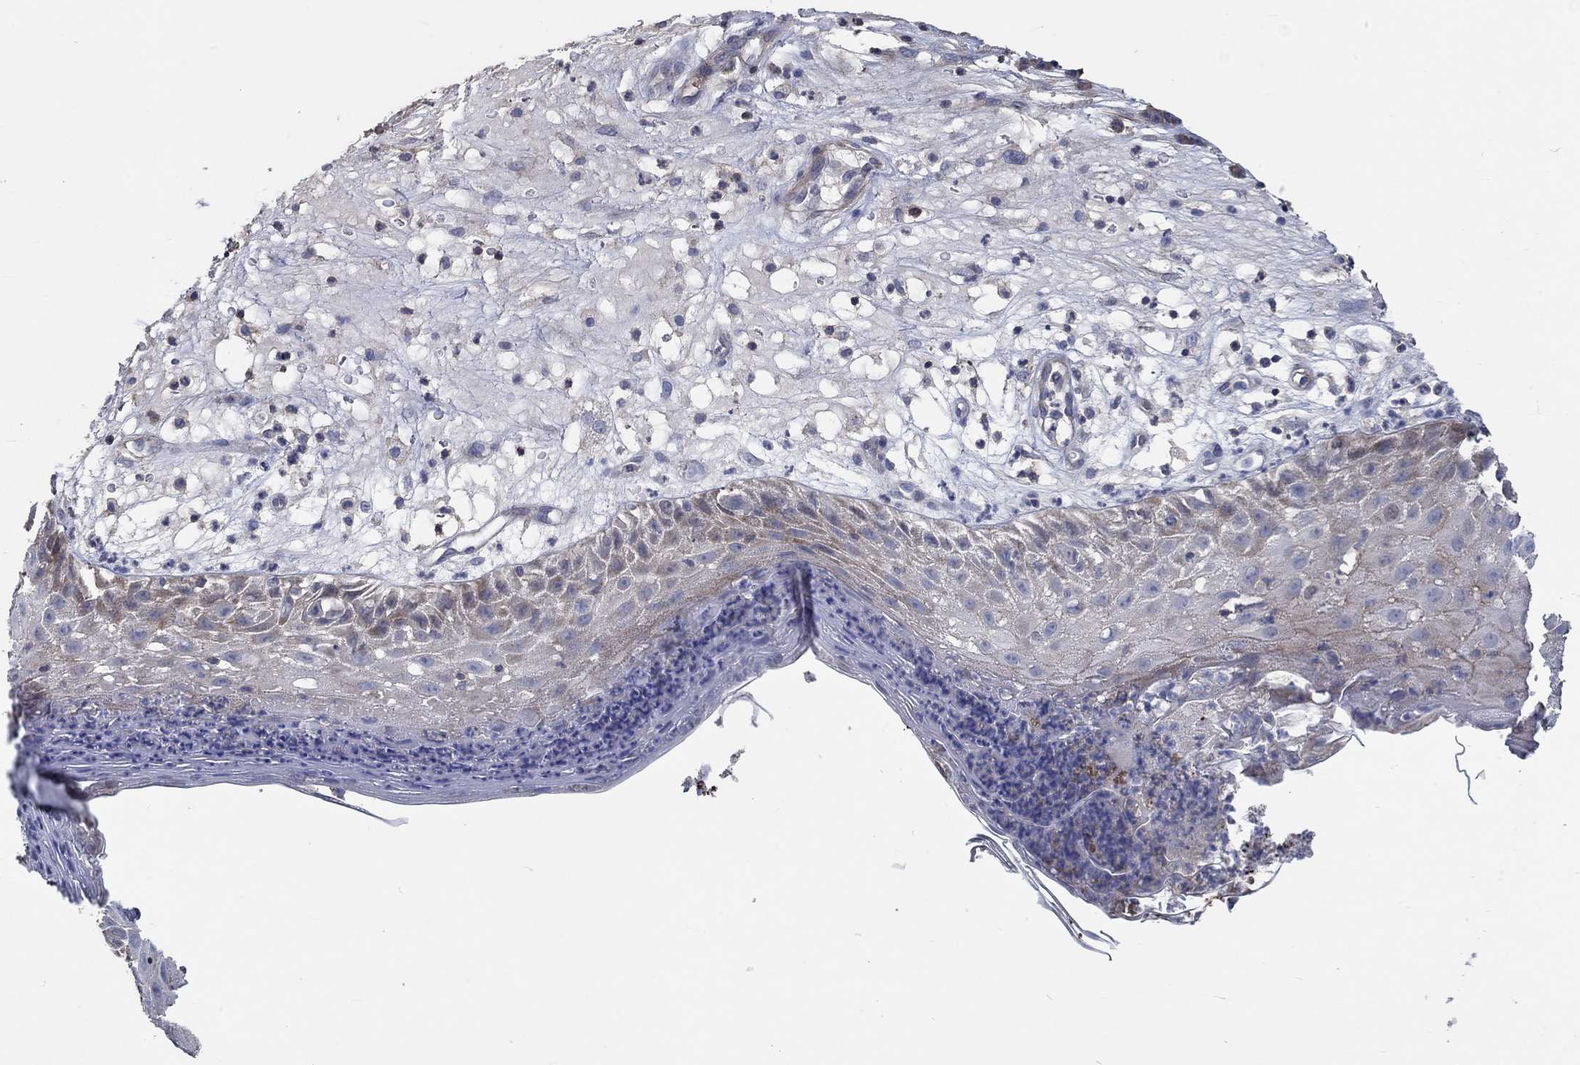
{"staining": {"intensity": "negative", "quantity": "none", "location": "none"}, "tissue": "skin cancer", "cell_type": "Tumor cells", "image_type": "cancer", "snomed": [{"axis": "morphology", "description": "Normal tissue, NOS"}, {"axis": "morphology", "description": "Squamous cell carcinoma, NOS"}, {"axis": "topography", "description": "Skin"}], "caption": "An immunohistochemistry (IHC) photomicrograph of skin cancer is shown. There is no staining in tumor cells of skin cancer.", "gene": "TNFAIP8L3", "patient": {"sex": "male", "age": 79}}